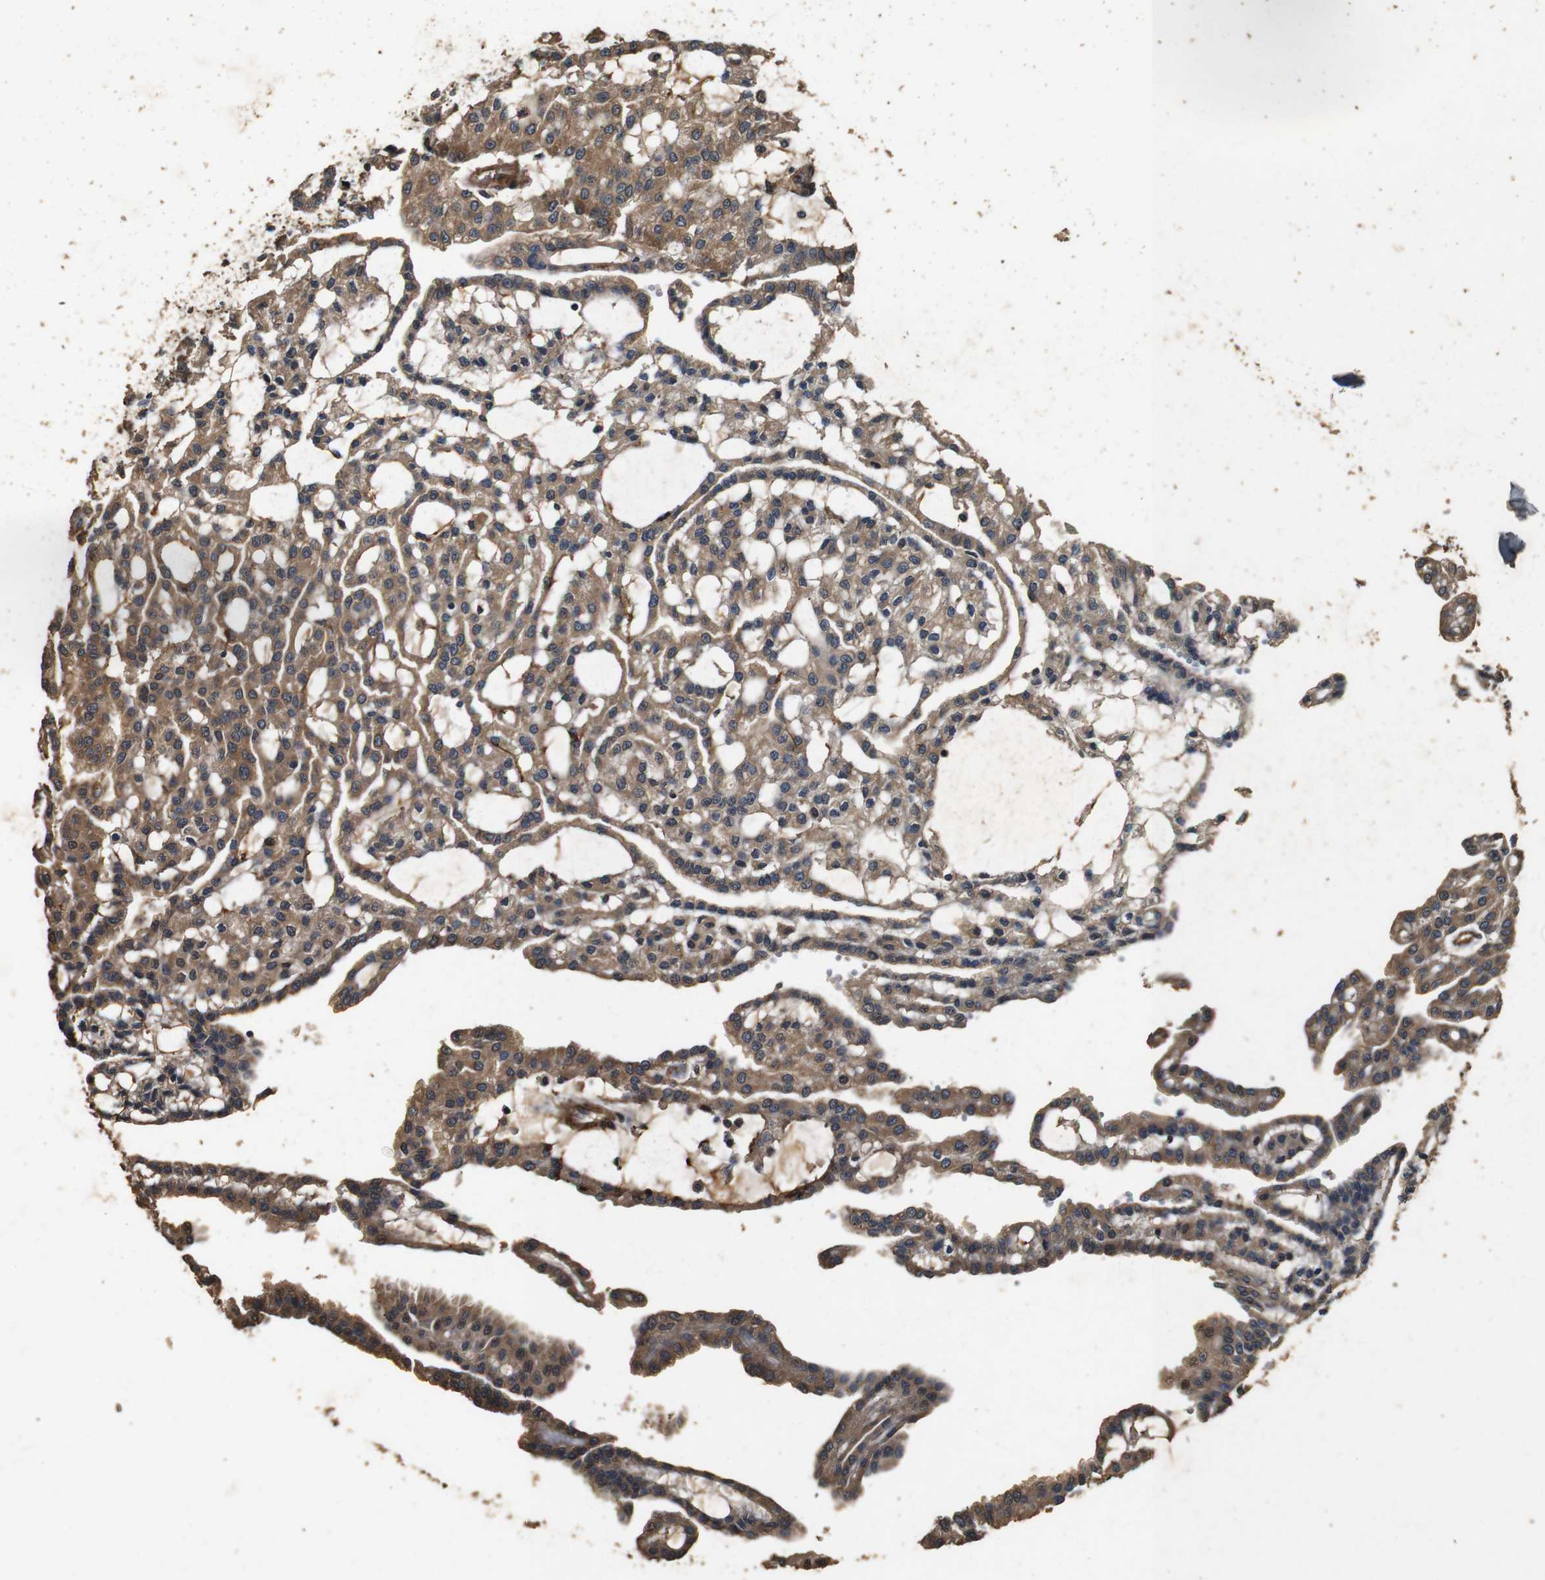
{"staining": {"intensity": "moderate", "quantity": ">75%", "location": "cytoplasmic/membranous"}, "tissue": "renal cancer", "cell_type": "Tumor cells", "image_type": "cancer", "snomed": [{"axis": "morphology", "description": "Adenocarcinoma, NOS"}, {"axis": "topography", "description": "Kidney"}], "caption": "Adenocarcinoma (renal) stained with a brown dye exhibits moderate cytoplasmic/membranous positive expression in approximately >75% of tumor cells.", "gene": "CNPY4", "patient": {"sex": "male", "age": 63}}